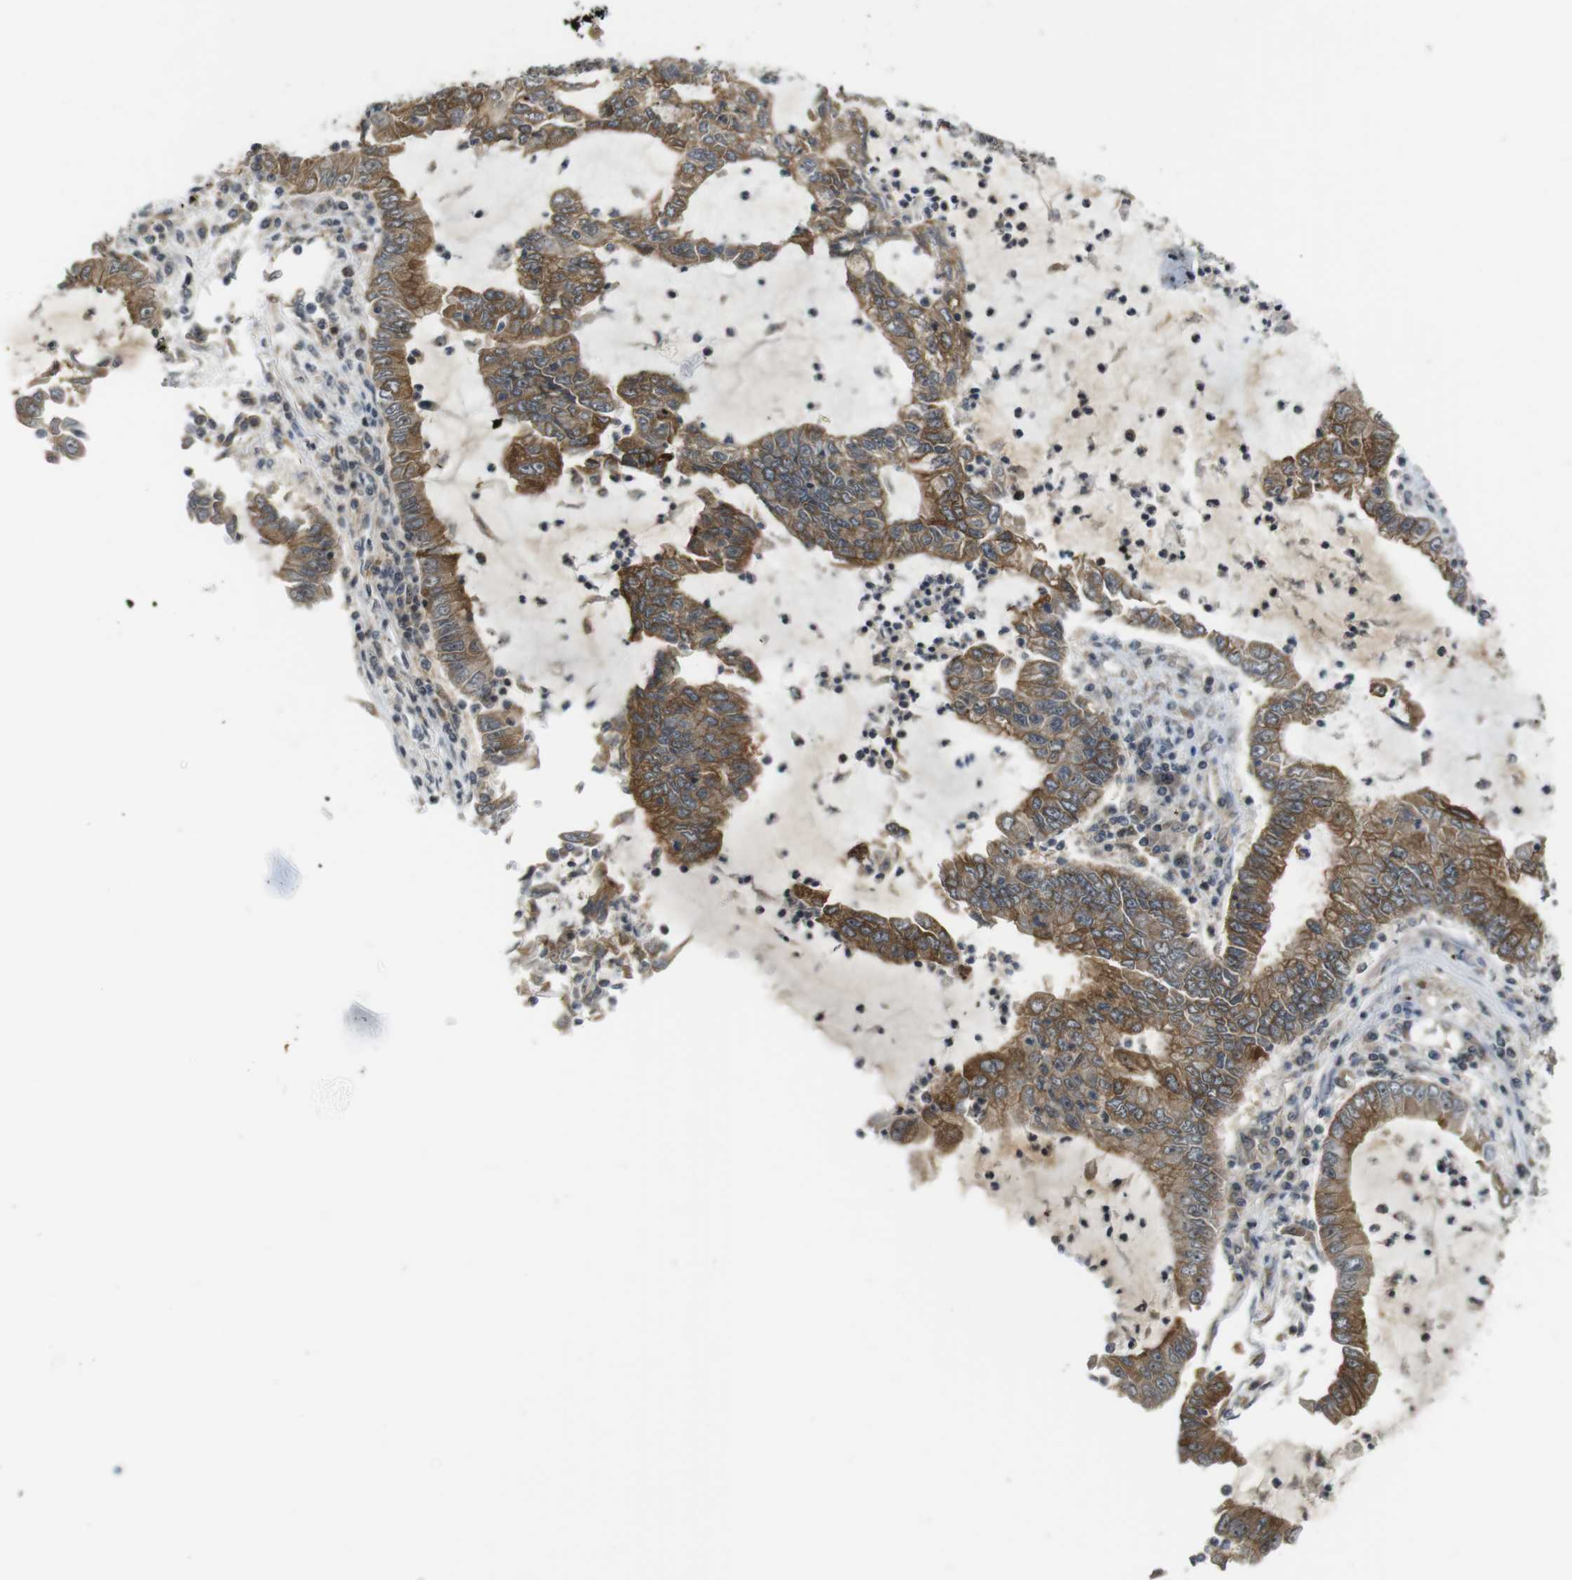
{"staining": {"intensity": "moderate", "quantity": ">75%", "location": "cytoplasmic/membranous"}, "tissue": "lung cancer", "cell_type": "Tumor cells", "image_type": "cancer", "snomed": [{"axis": "morphology", "description": "Adenocarcinoma, NOS"}, {"axis": "topography", "description": "Lung"}], "caption": "Adenocarcinoma (lung) tissue reveals moderate cytoplasmic/membranous staining in about >75% of tumor cells", "gene": "CC2D1A", "patient": {"sex": "female", "age": 51}}